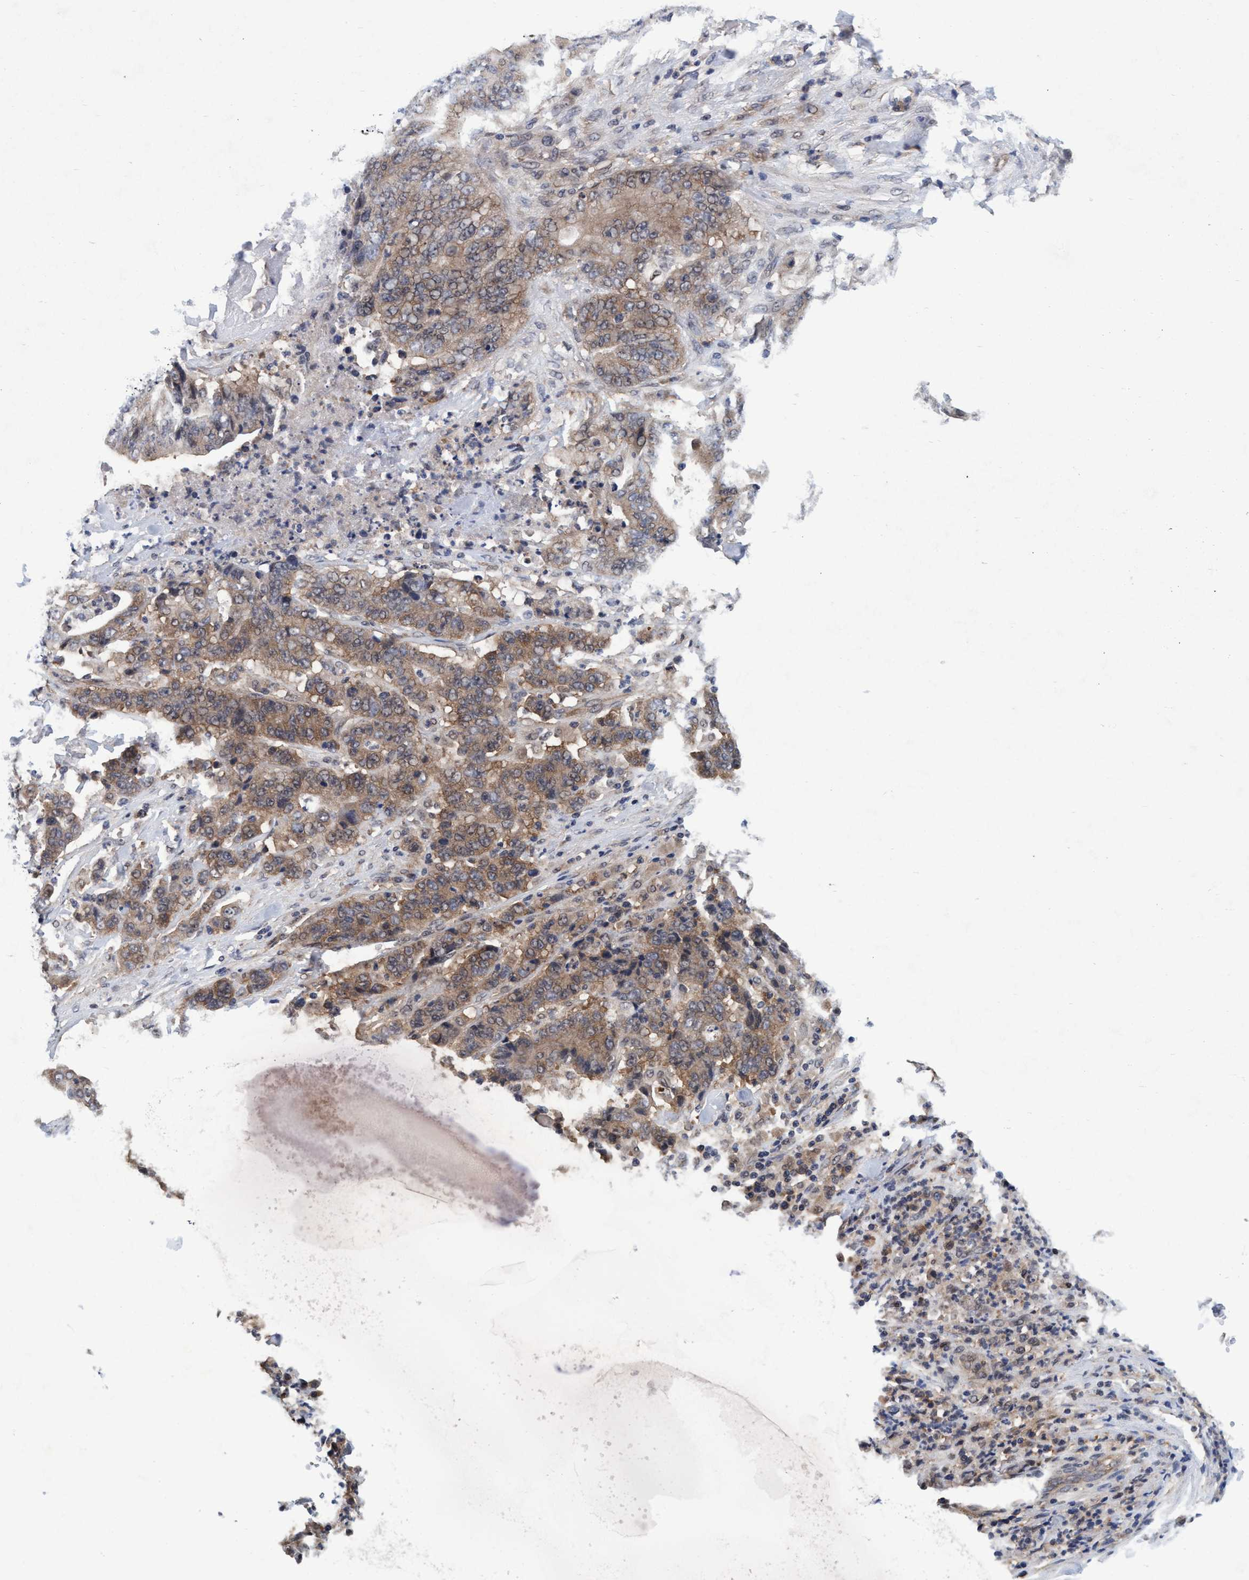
{"staining": {"intensity": "weak", "quantity": ">75%", "location": "cytoplasmic/membranous"}, "tissue": "stomach cancer", "cell_type": "Tumor cells", "image_type": "cancer", "snomed": [{"axis": "morphology", "description": "Adenocarcinoma, NOS"}, {"axis": "topography", "description": "Stomach"}], "caption": "Stomach cancer (adenocarcinoma) tissue displays weak cytoplasmic/membranous expression in about >75% of tumor cells, visualized by immunohistochemistry. The protein of interest is shown in brown color, while the nuclei are stained blue.", "gene": "PSMD12", "patient": {"sex": "female", "age": 73}}